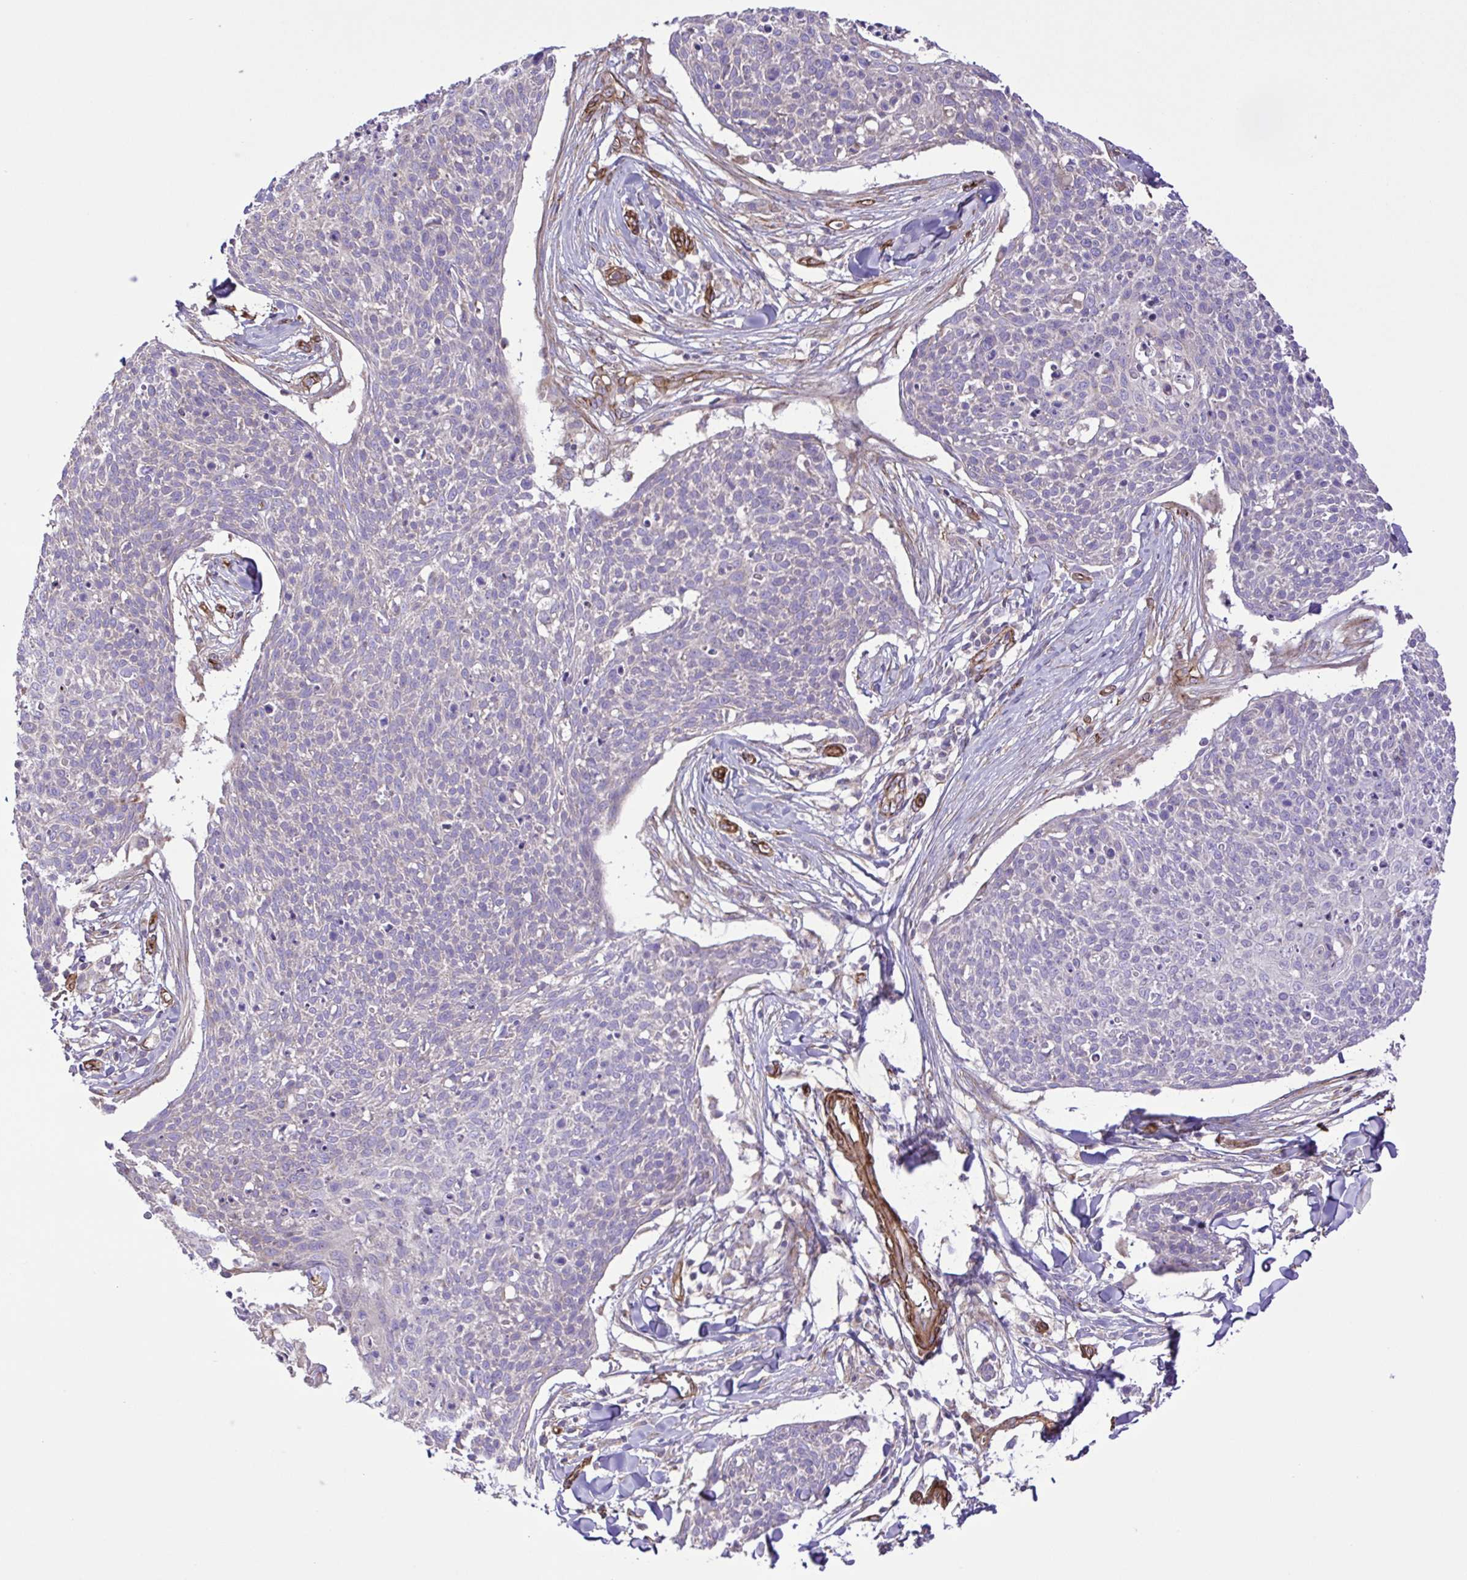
{"staining": {"intensity": "negative", "quantity": "none", "location": "none"}, "tissue": "skin cancer", "cell_type": "Tumor cells", "image_type": "cancer", "snomed": [{"axis": "morphology", "description": "Squamous cell carcinoma, NOS"}, {"axis": "topography", "description": "Skin"}, {"axis": "topography", "description": "Vulva"}], "caption": "High power microscopy photomicrograph of an IHC micrograph of squamous cell carcinoma (skin), revealing no significant expression in tumor cells.", "gene": "FLT1", "patient": {"sex": "female", "age": 75}}